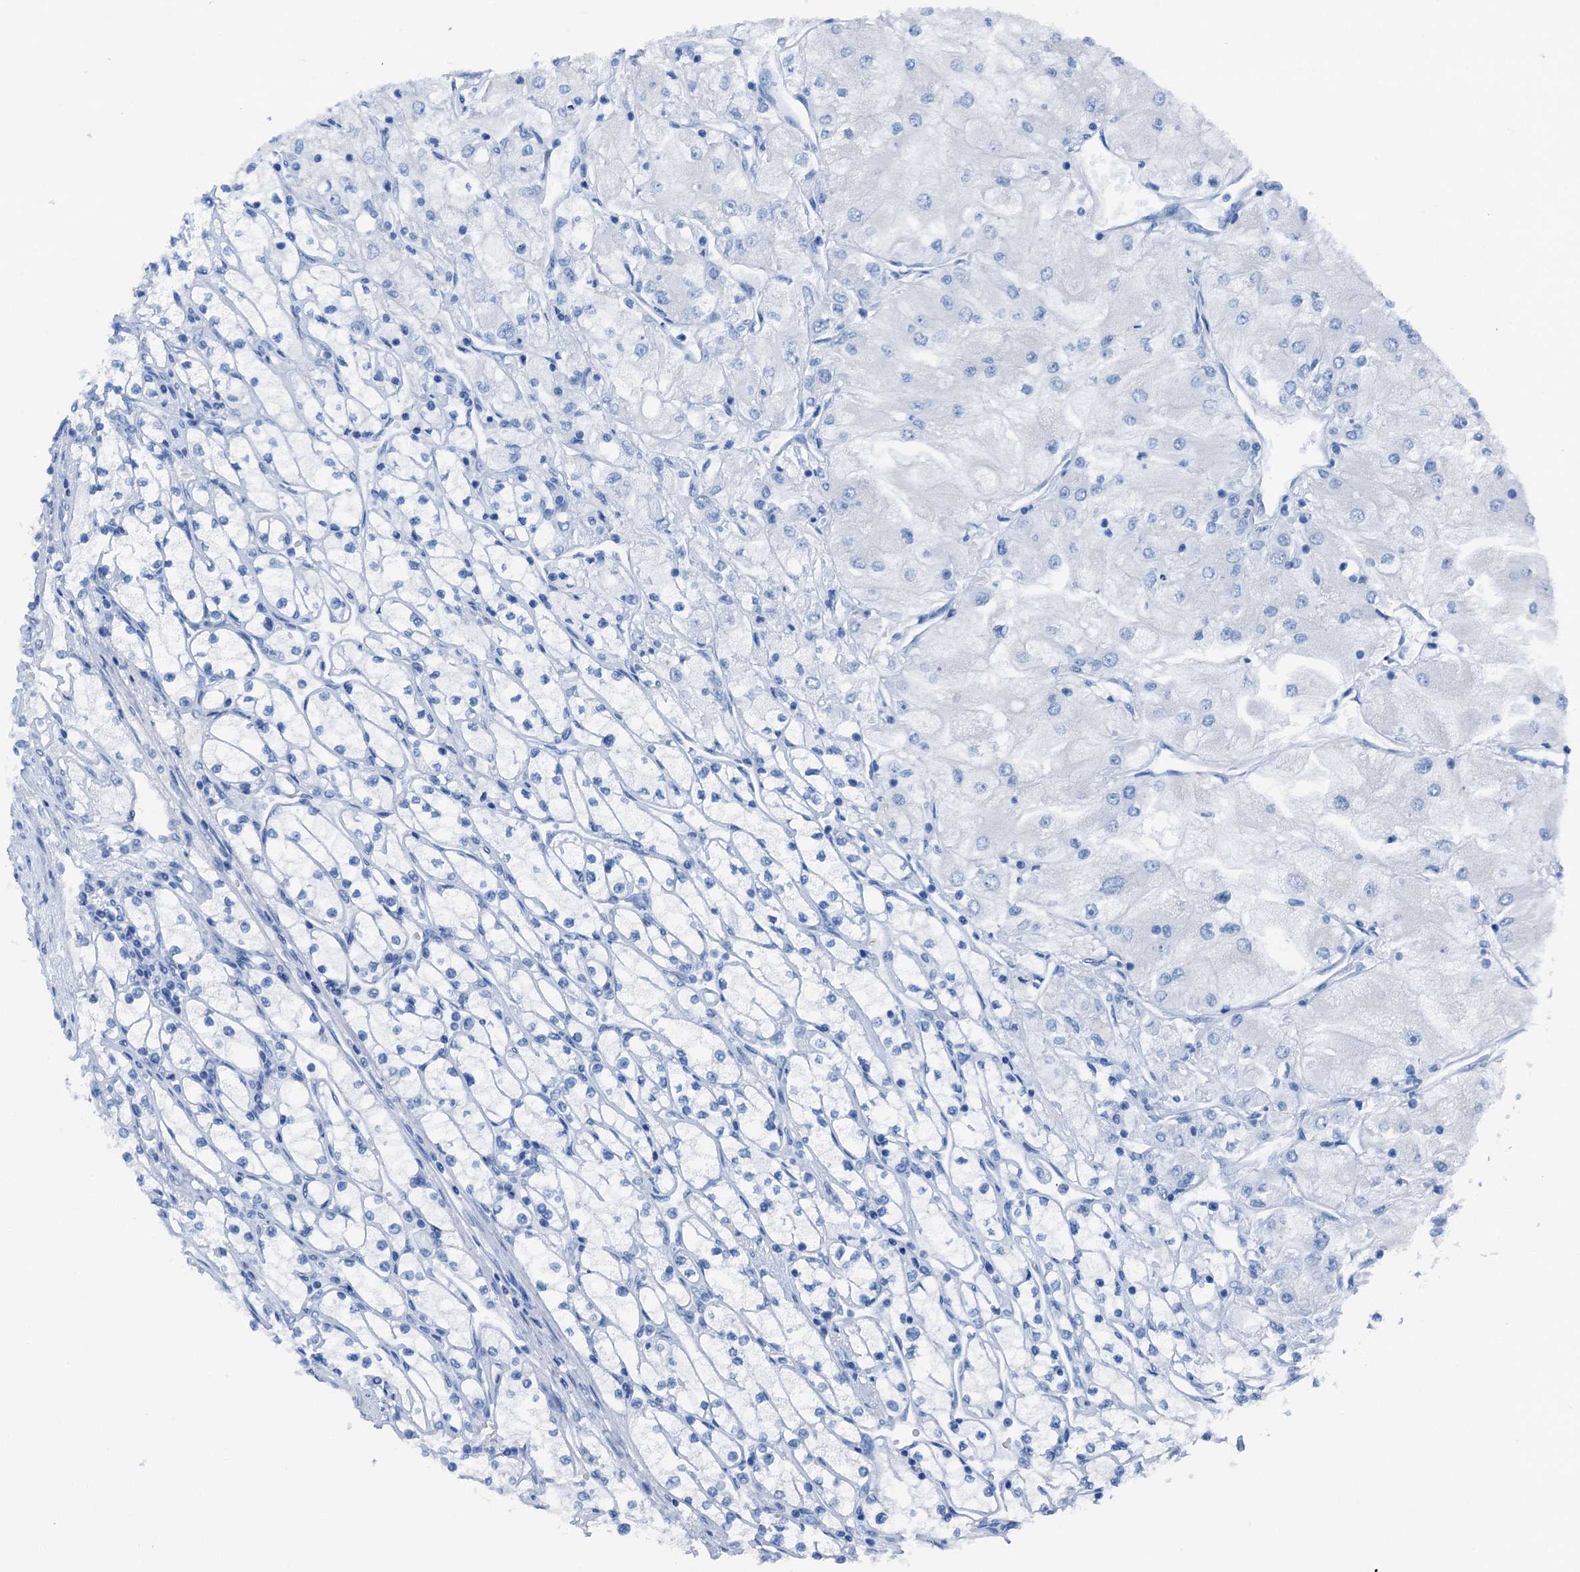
{"staining": {"intensity": "negative", "quantity": "none", "location": "none"}, "tissue": "renal cancer", "cell_type": "Tumor cells", "image_type": "cancer", "snomed": [{"axis": "morphology", "description": "Adenocarcinoma, NOS"}, {"axis": "topography", "description": "Kidney"}], "caption": "There is no significant expression in tumor cells of renal cancer (adenocarcinoma).", "gene": "CBLN3", "patient": {"sex": "male", "age": 80}}